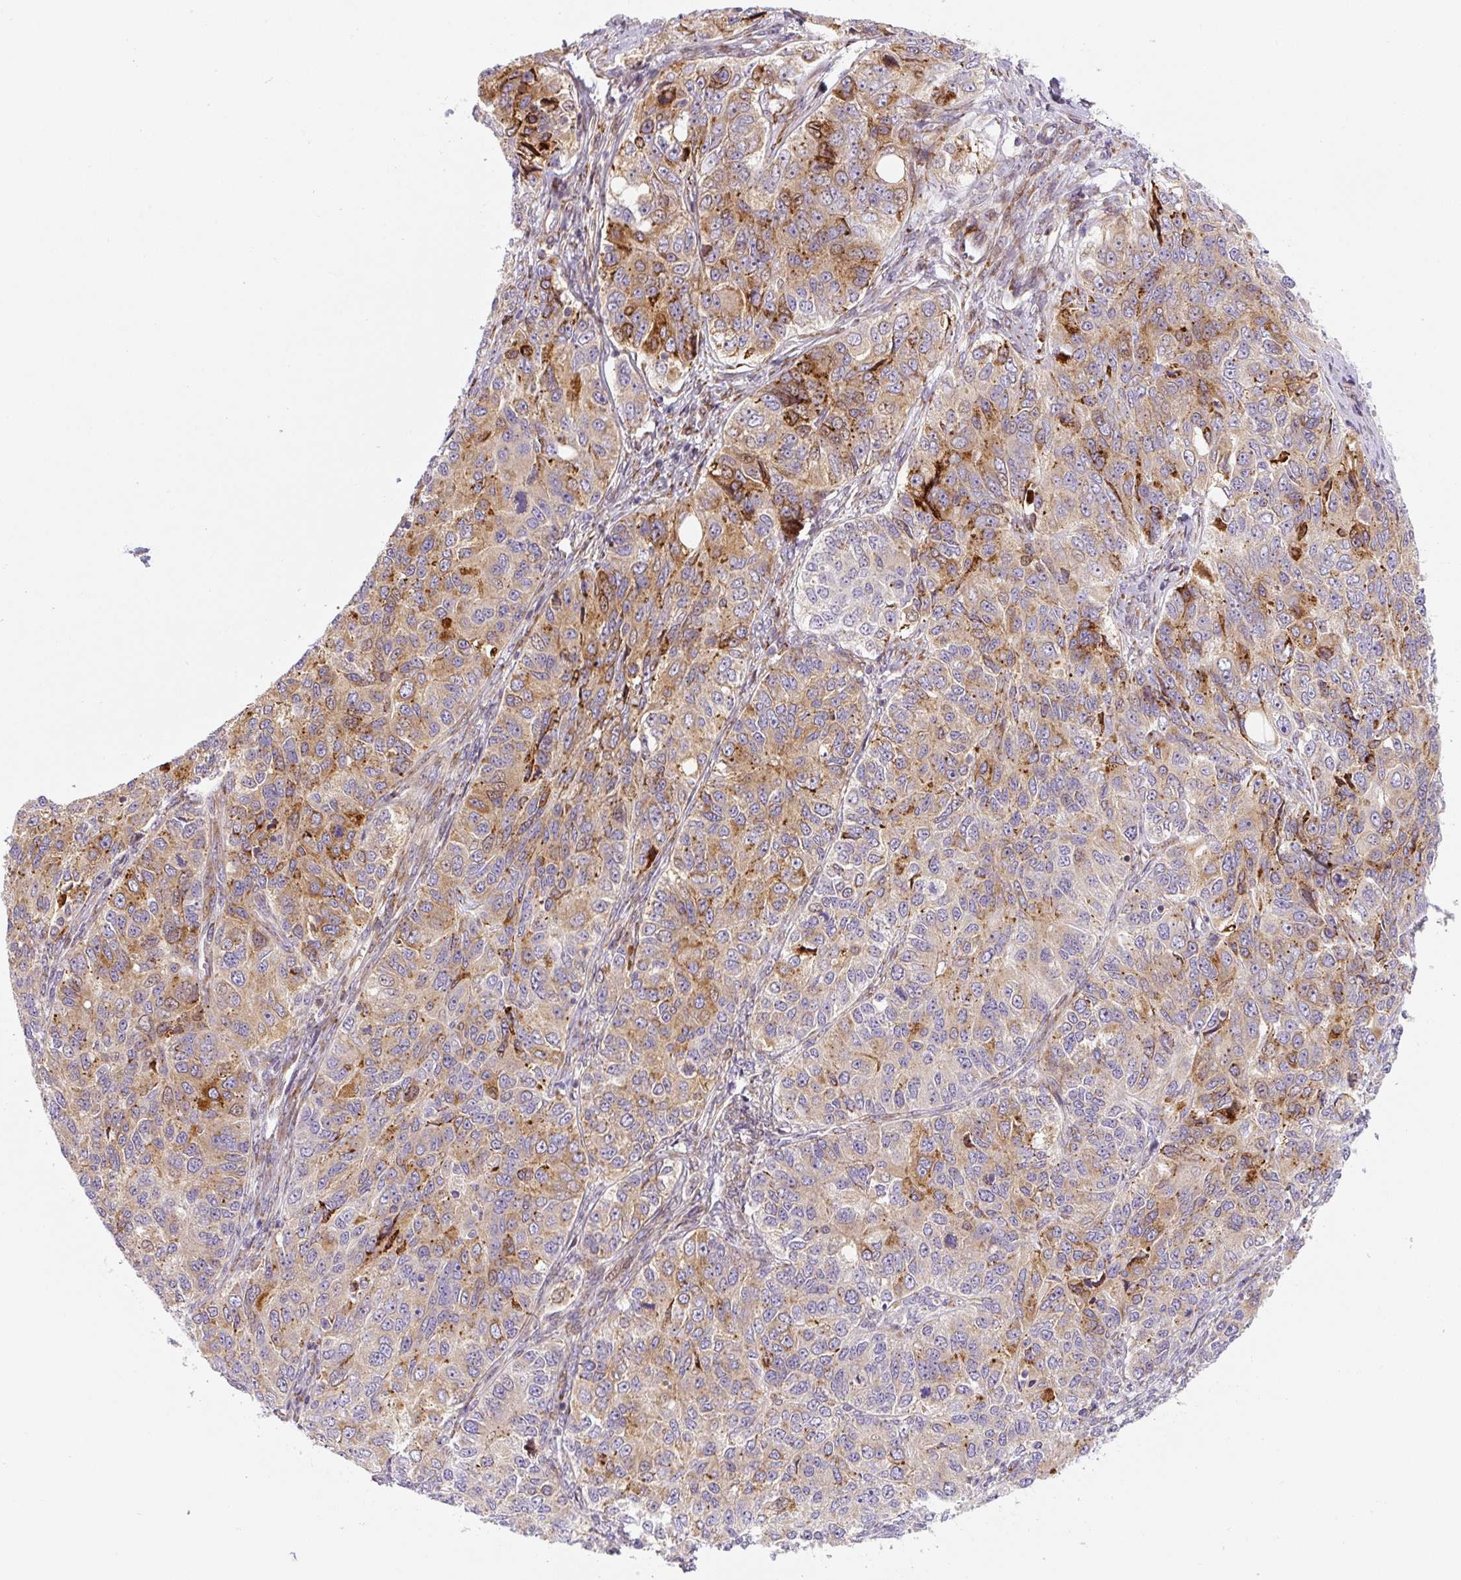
{"staining": {"intensity": "moderate", "quantity": ">75%", "location": "cytoplasmic/membranous"}, "tissue": "ovarian cancer", "cell_type": "Tumor cells", "image_type": "cancer", "snomed": [{"axis": "morphology", "description": "Carcinoma, endometroid"}, {"axis": "topography", "description": "Ovary"}], "caption": "About >75% of tumor cells in endometroid carcinoma (ovarian) reveal moderate cytoplasmic/membranous protein staining as visualized by brown immunohistochemical staining.", "gene": "DISP3", "patient": {"sex": "female", "age": 51}}